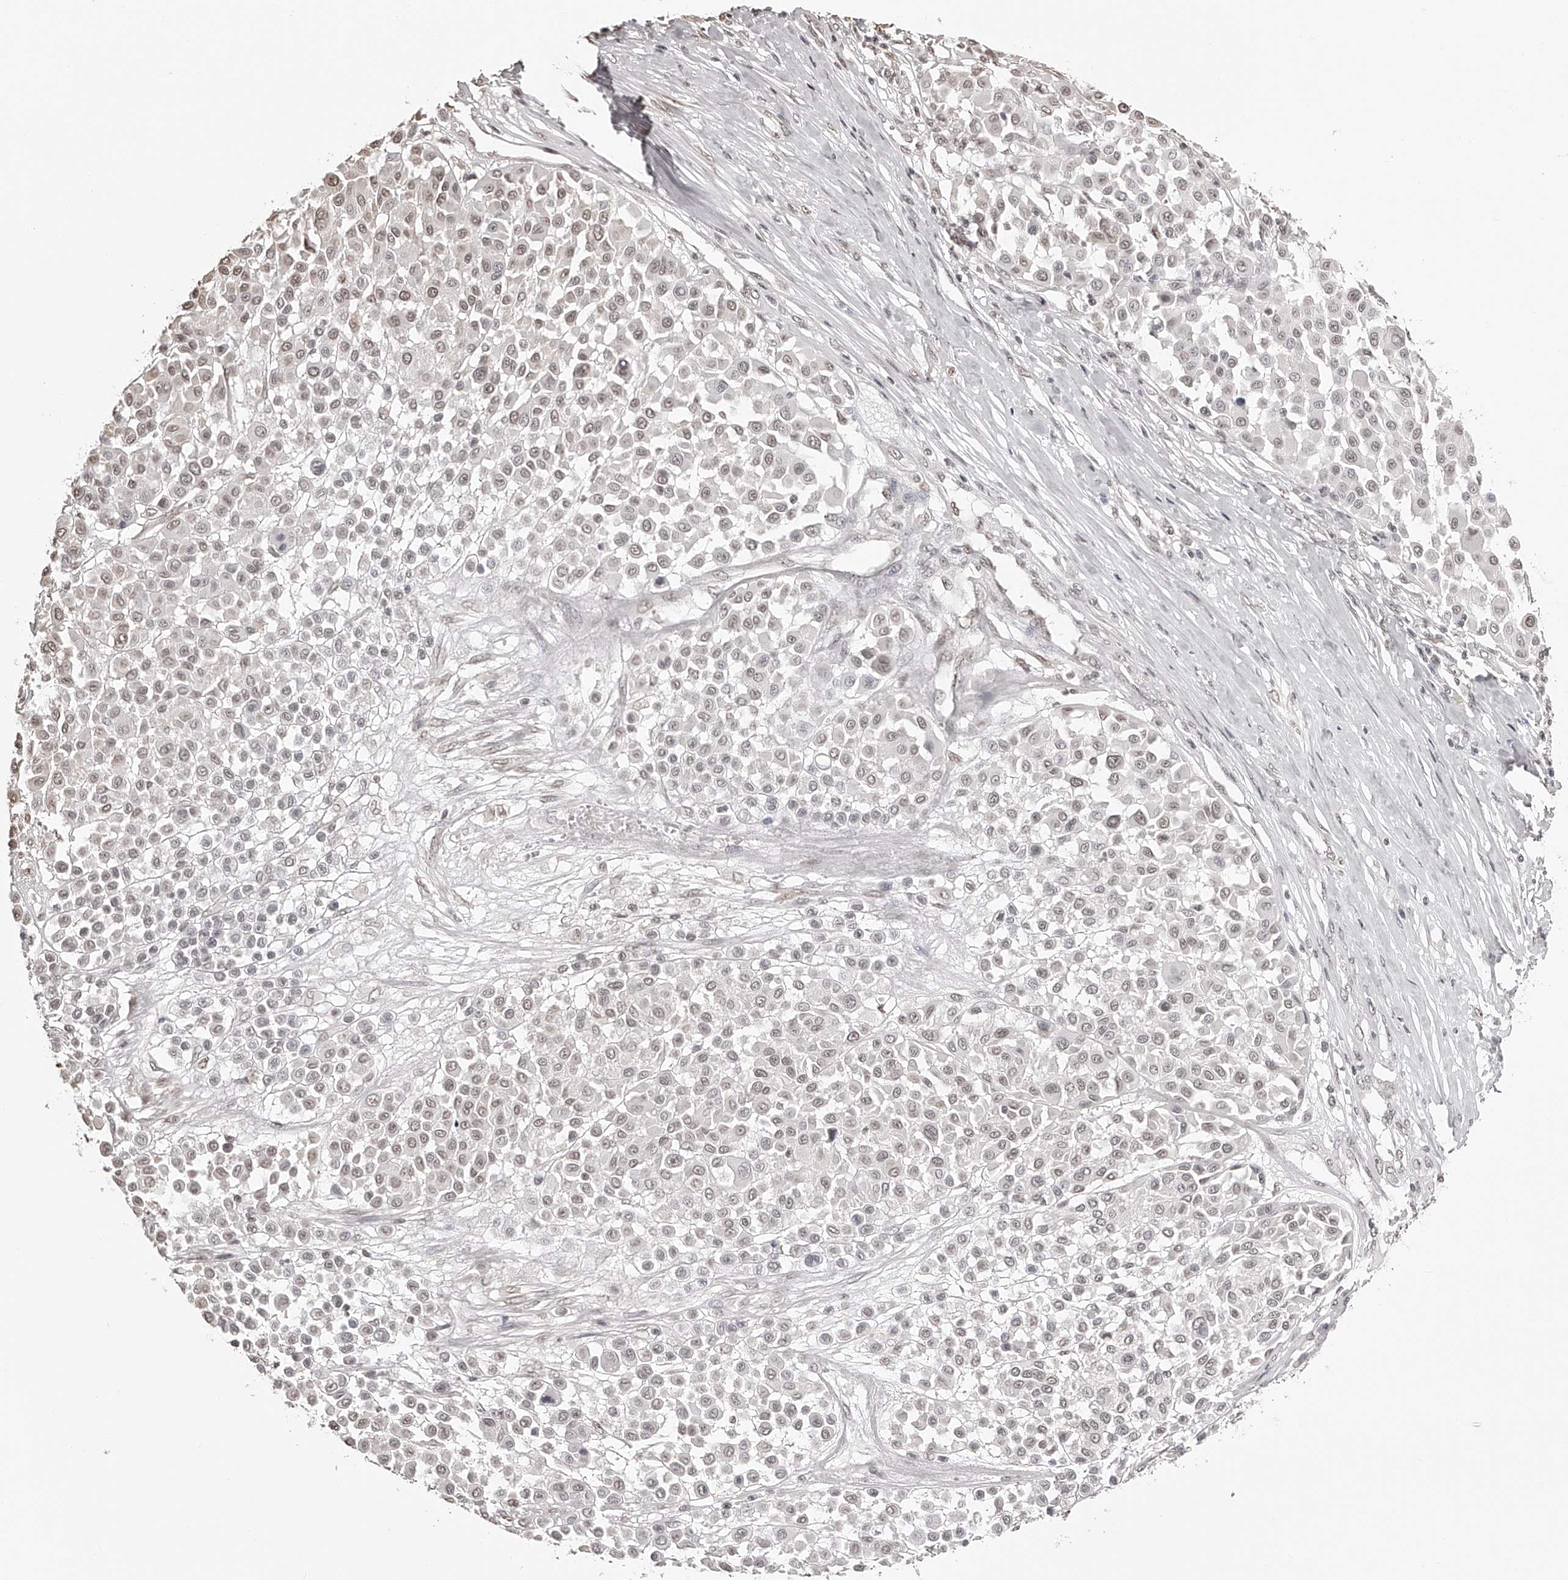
{"staining": {"intensity": "weak", "quantity": "25%-75%", "location": "nuclear"}, "tissue": "melanoma", "cell_type": "Tumor cells", "image_type": "cancer", "snomed": [{"axis": "morphology", "description": "Malignant melanoma, Metastatic site"}, {"axis": "topography", "description": "Soft tissue"}], "caption": "Protein positivity by immunohistochemistry reveals weak nuclear expression in about 25%-75% of tumor cells in melanoma.", "gene": "ZNF503", "patient": {"sex": "male", "age": 41}}